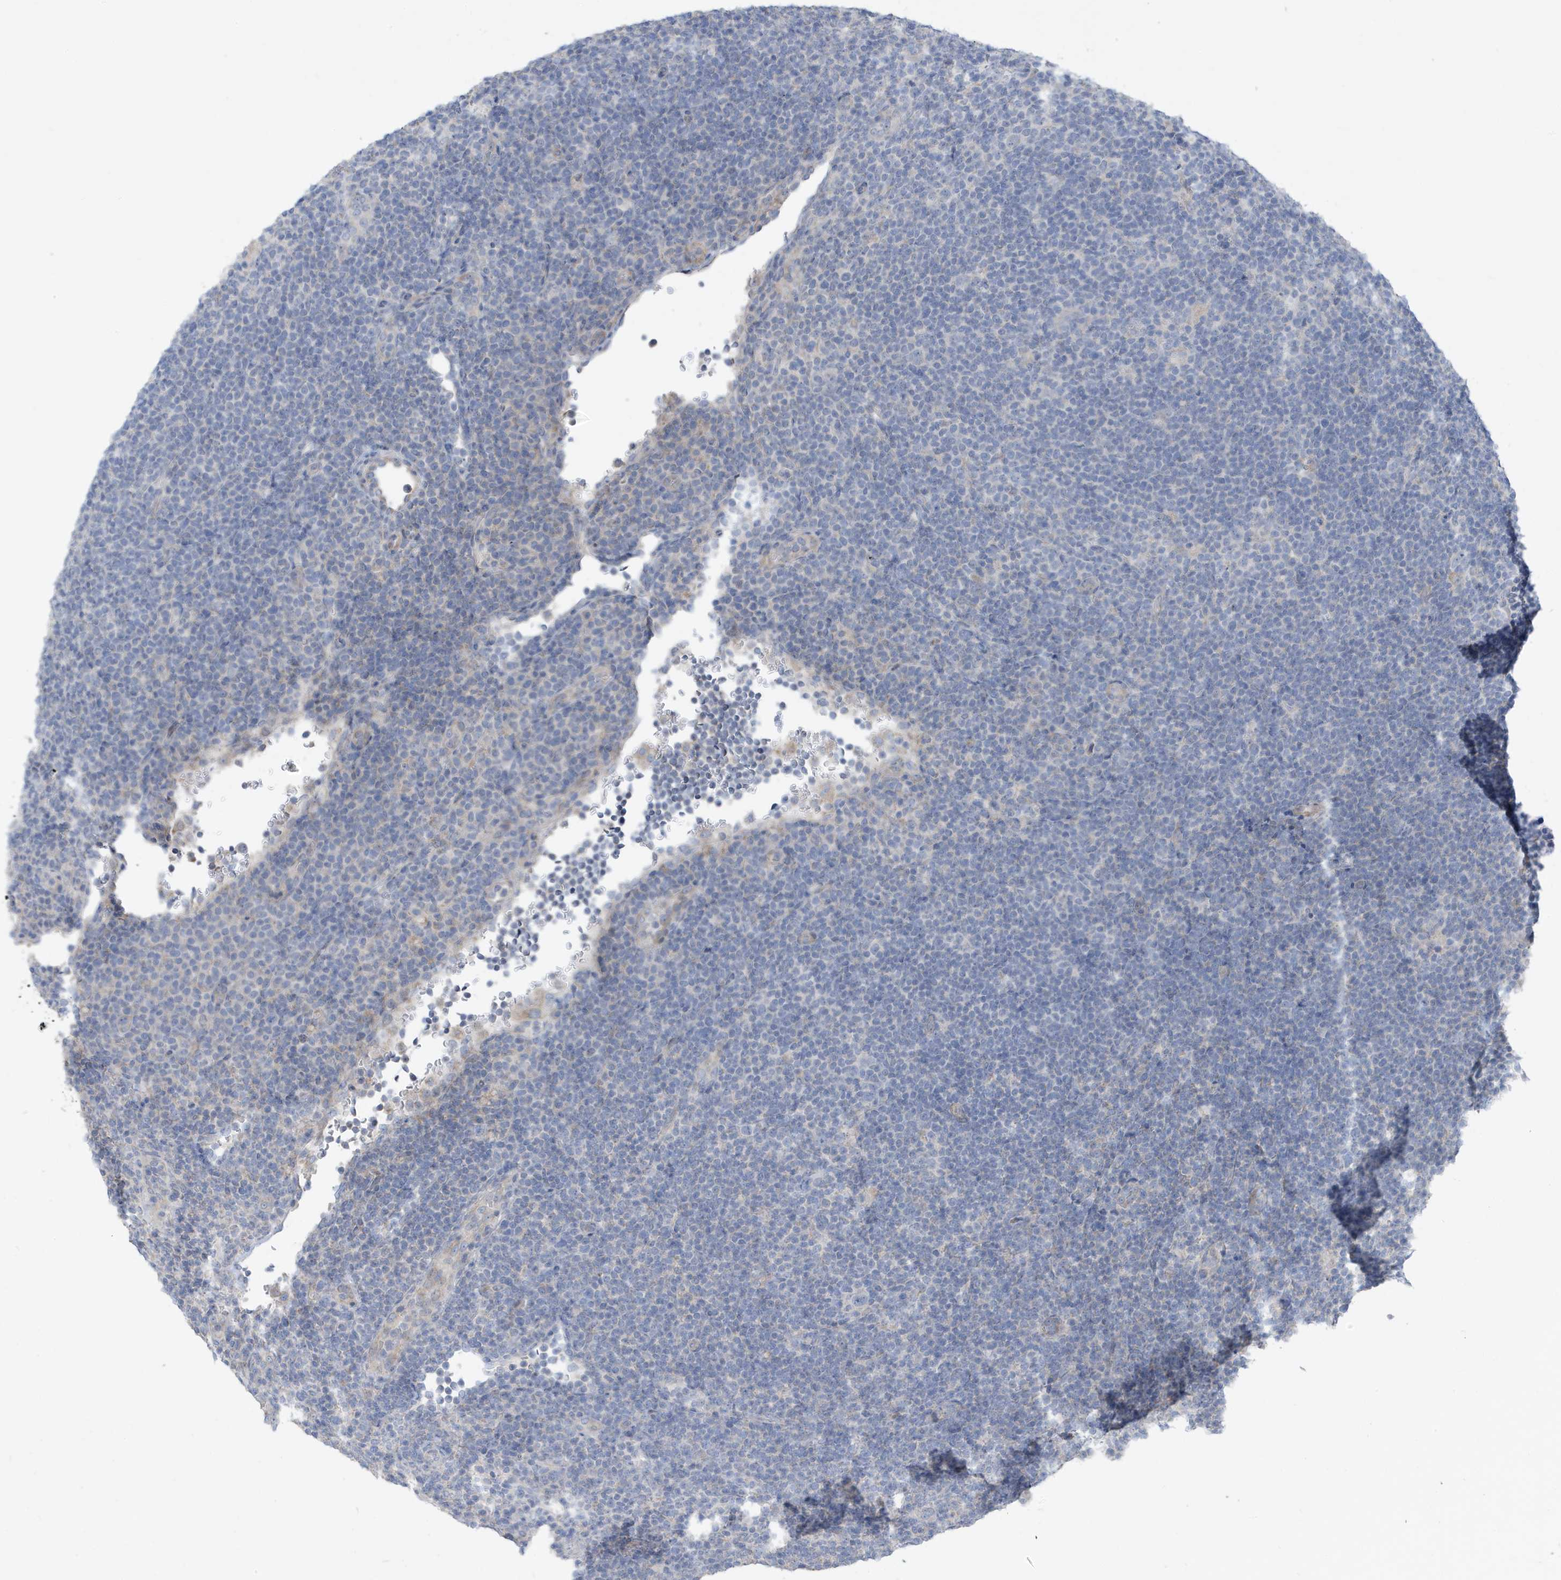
{"staining": {"intensity": "negative", "quantity": "none", "location": "none"}, "tissue": "lymphoma", "cell_type": "Tumor cells", "image_type": "cancer", "snomed": [{"axis": "morphology", "description": "Hodgkin's disease, NOS"}, {"axis": "topography", "description": "Lymph node"}], "caption": "A histopathology image of lymphoma stained for a protein reveals no brown staining in tumor cells.", "gene": "ATP13A5", "patient": {"sex": "female", "age": 57}}